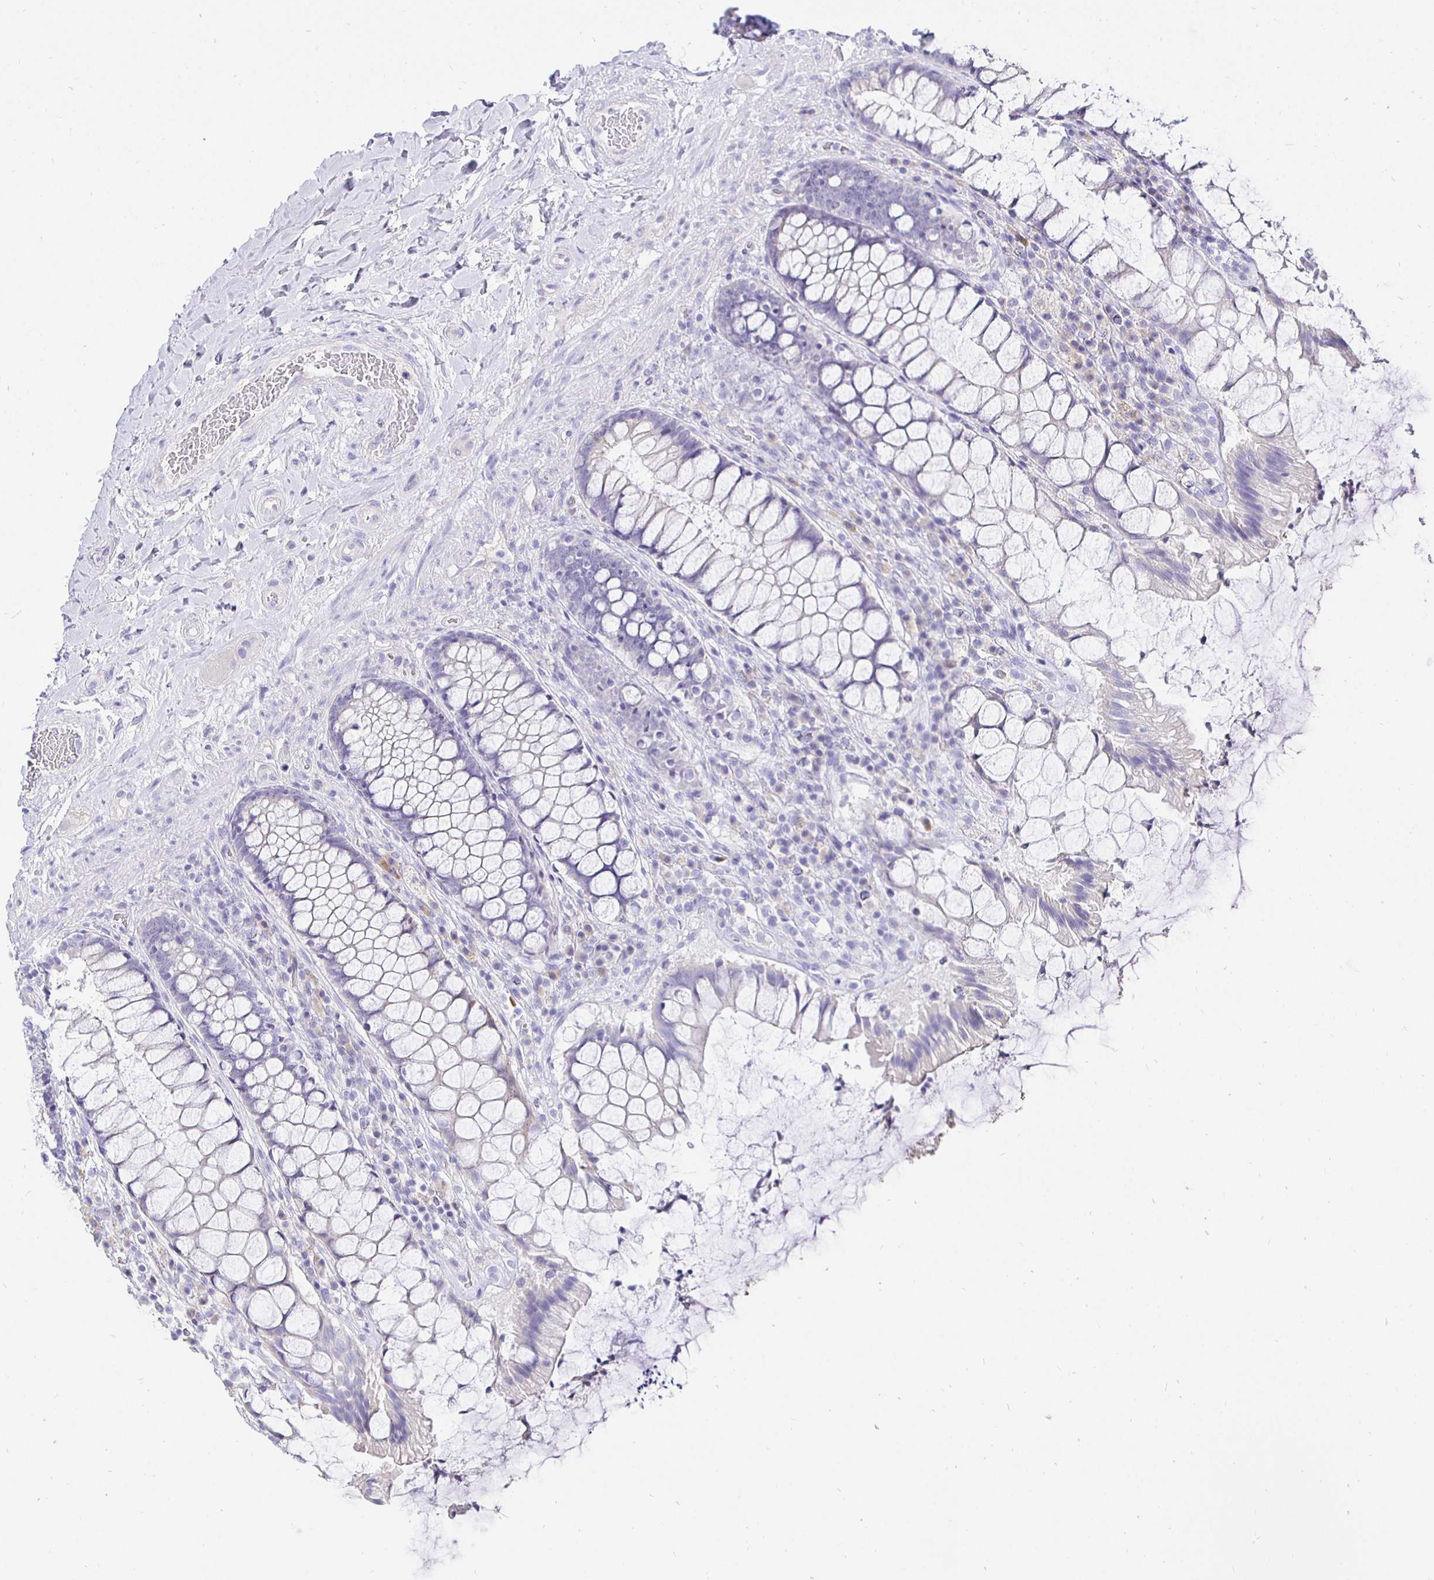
{"staining": {"intensity": "negative", "quantity": "none", "location": "none"}, "tissue": "rectum", "cell_type": "Glandular cells", "image_type": "normal", "snomed": [{"axis": "morphology", "description": "Normal tissue, NOS"}, {"axis": "topography", "description": "Rectum"}], "caption": "Unremarkable rectum was stained to show a protein in brown. There is no significant expression in glandular cells. The staining was performed using DAB (3,3'-diaminobenzidine) to visualize the protein expression in brown, while the nuclei were stained in blue with hematoxylin (Magnification: 20x).", "gene": "UMOD", "patient": {"sex": "female", "age": 58}}